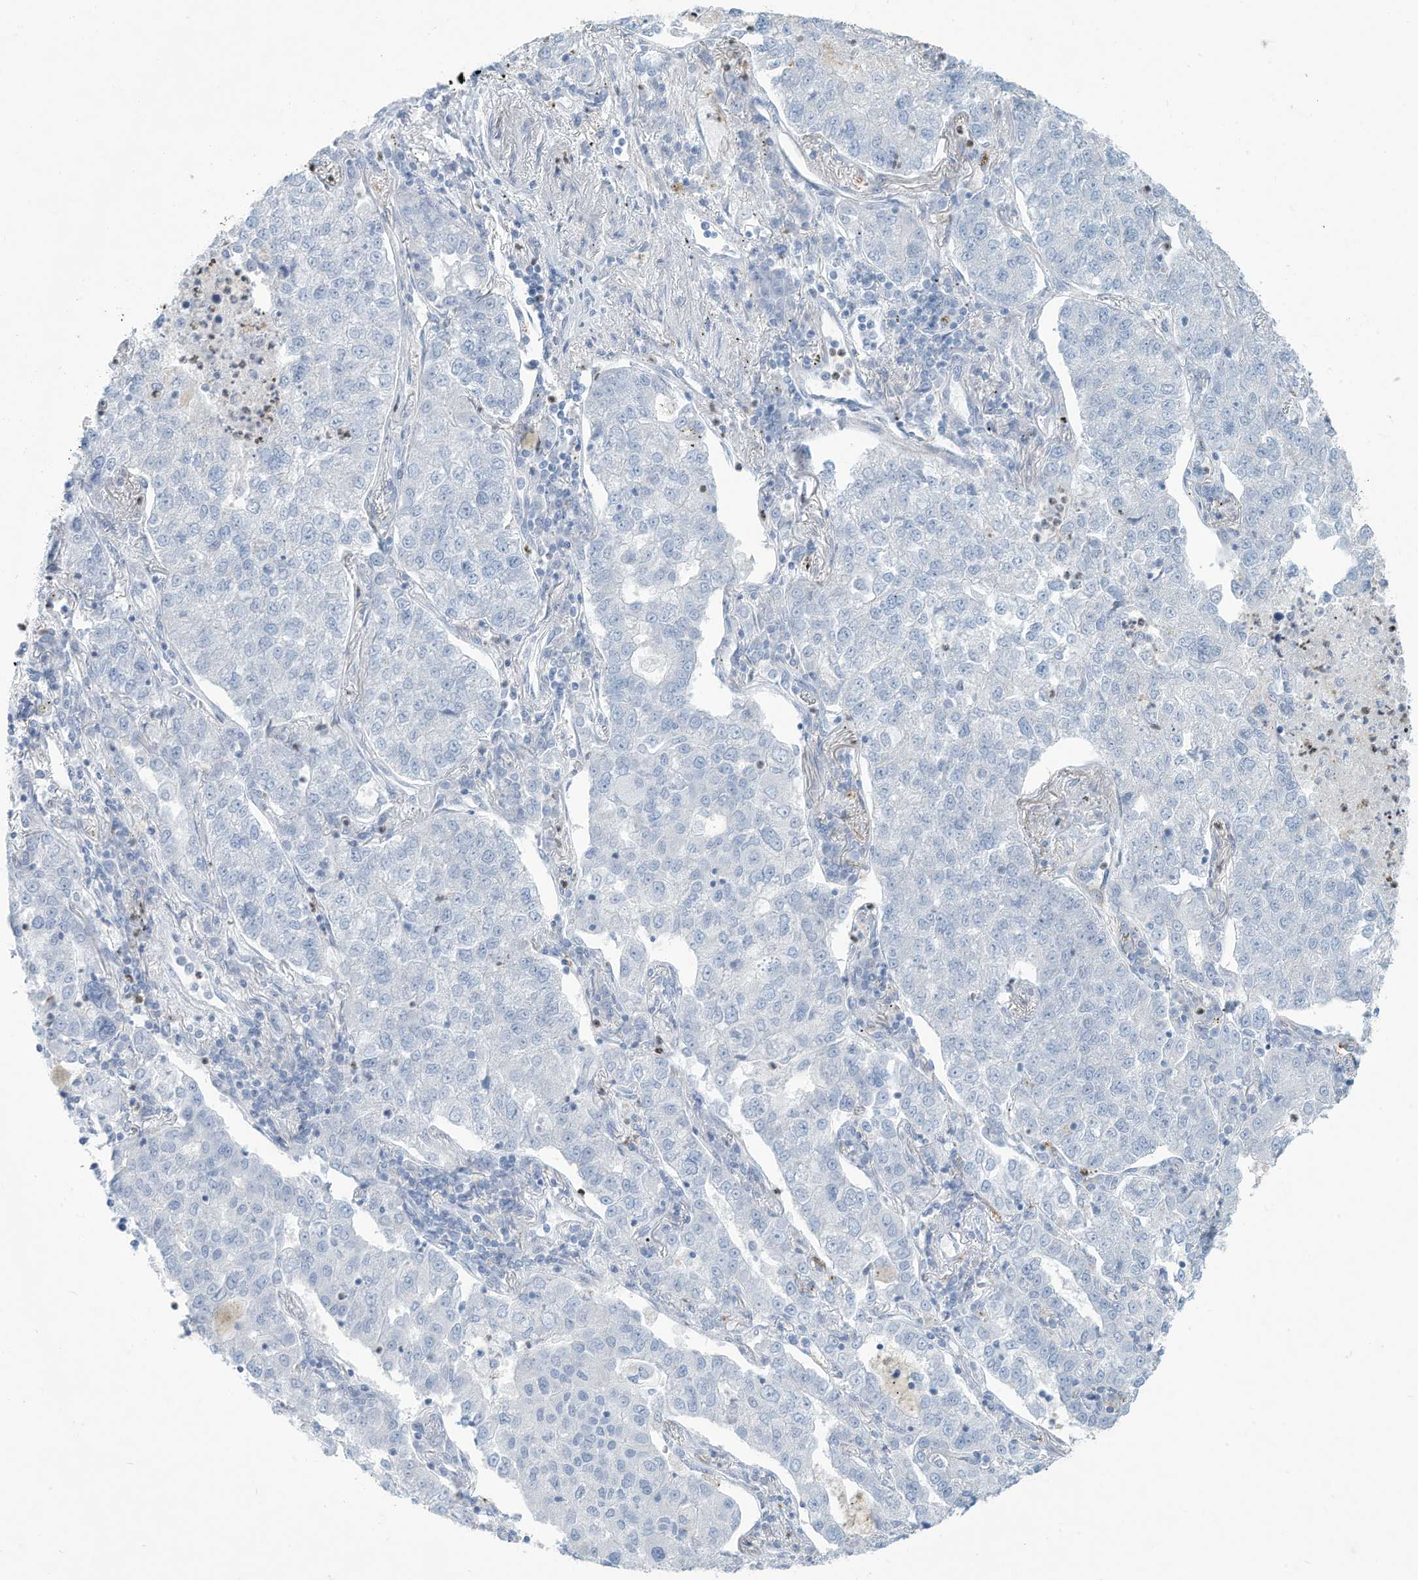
{"staining": {"intensity": "negative", "quantity": "none", "location": "none"}, "tissue": "lung cancer", "cell_type": "Tumor cells", "image_type": "cancer", "snomed": [{"axis": "morphology", "description": "Adenocarcinoma, NOS"}, {"axis": "topography", "description": "Lung"}], "caption": "Immunohistochemistry of adenocarcinoma (lung) exhibits no positivity in tumor cells. (DAB IHC, high magnification).", "gene": "ERI2", "patient": {"sex": "male", "age": 49}}